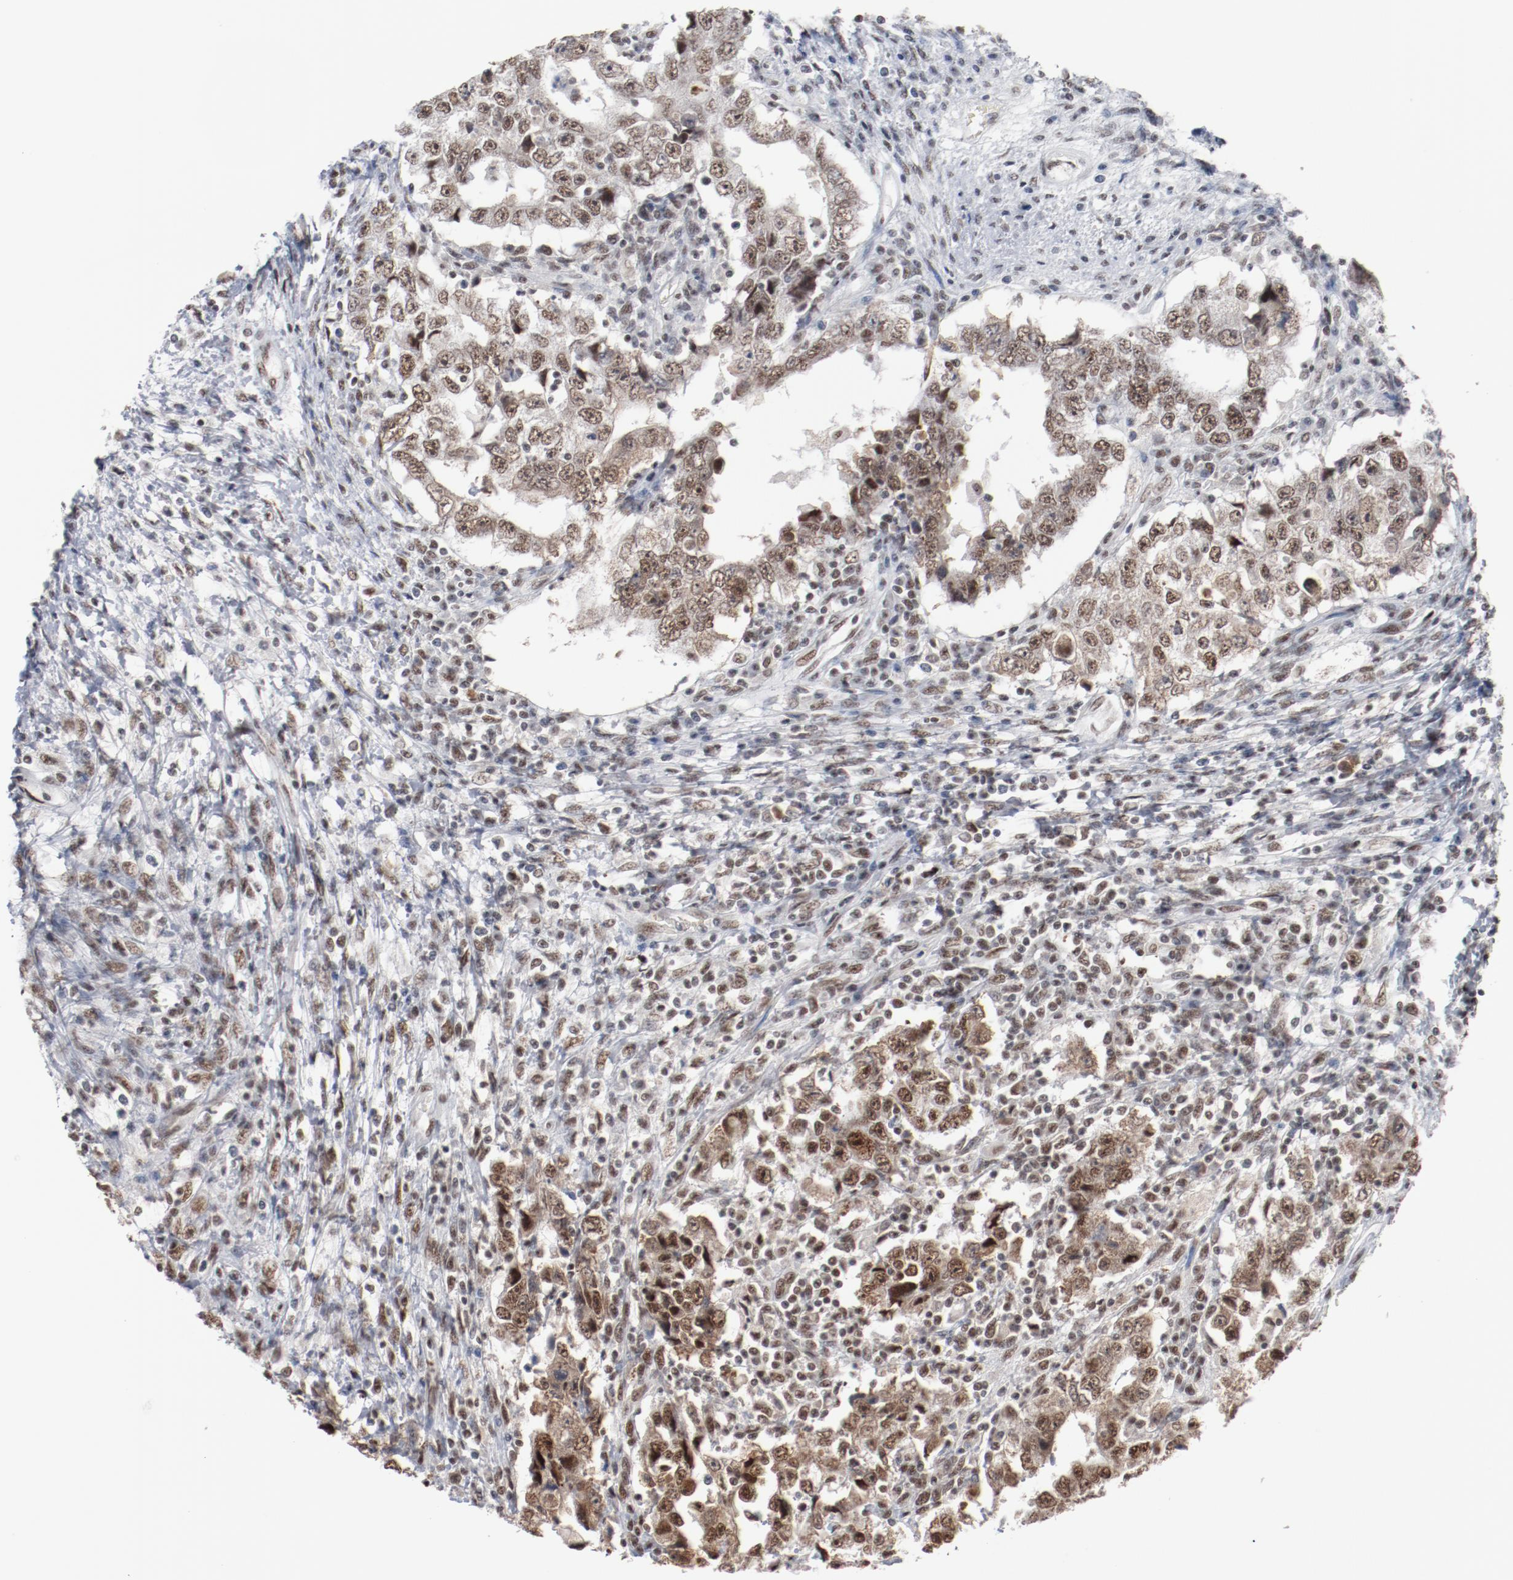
{"staining": {"intensity": "moderate", "quantity": ">75%", "location": "nuclear"}, "tissue": "testis cancer", "cell_type": "Tumor cells", "image_type": "cancer", "snomed": [{"axis": "morphology", "description": "Carcinoma, Embryonal, NOS"}, {"axis": "topography", "description": "Testis"}], "caption": "Approximately >75% of tumor cells in human embryonal carcinoma (testis) demonstrate moderate nuclear protein expression as visualized by brown immunohistochemical staining.", "gene": "BUB3", "patient": {"sex": "male", "age": 26}}